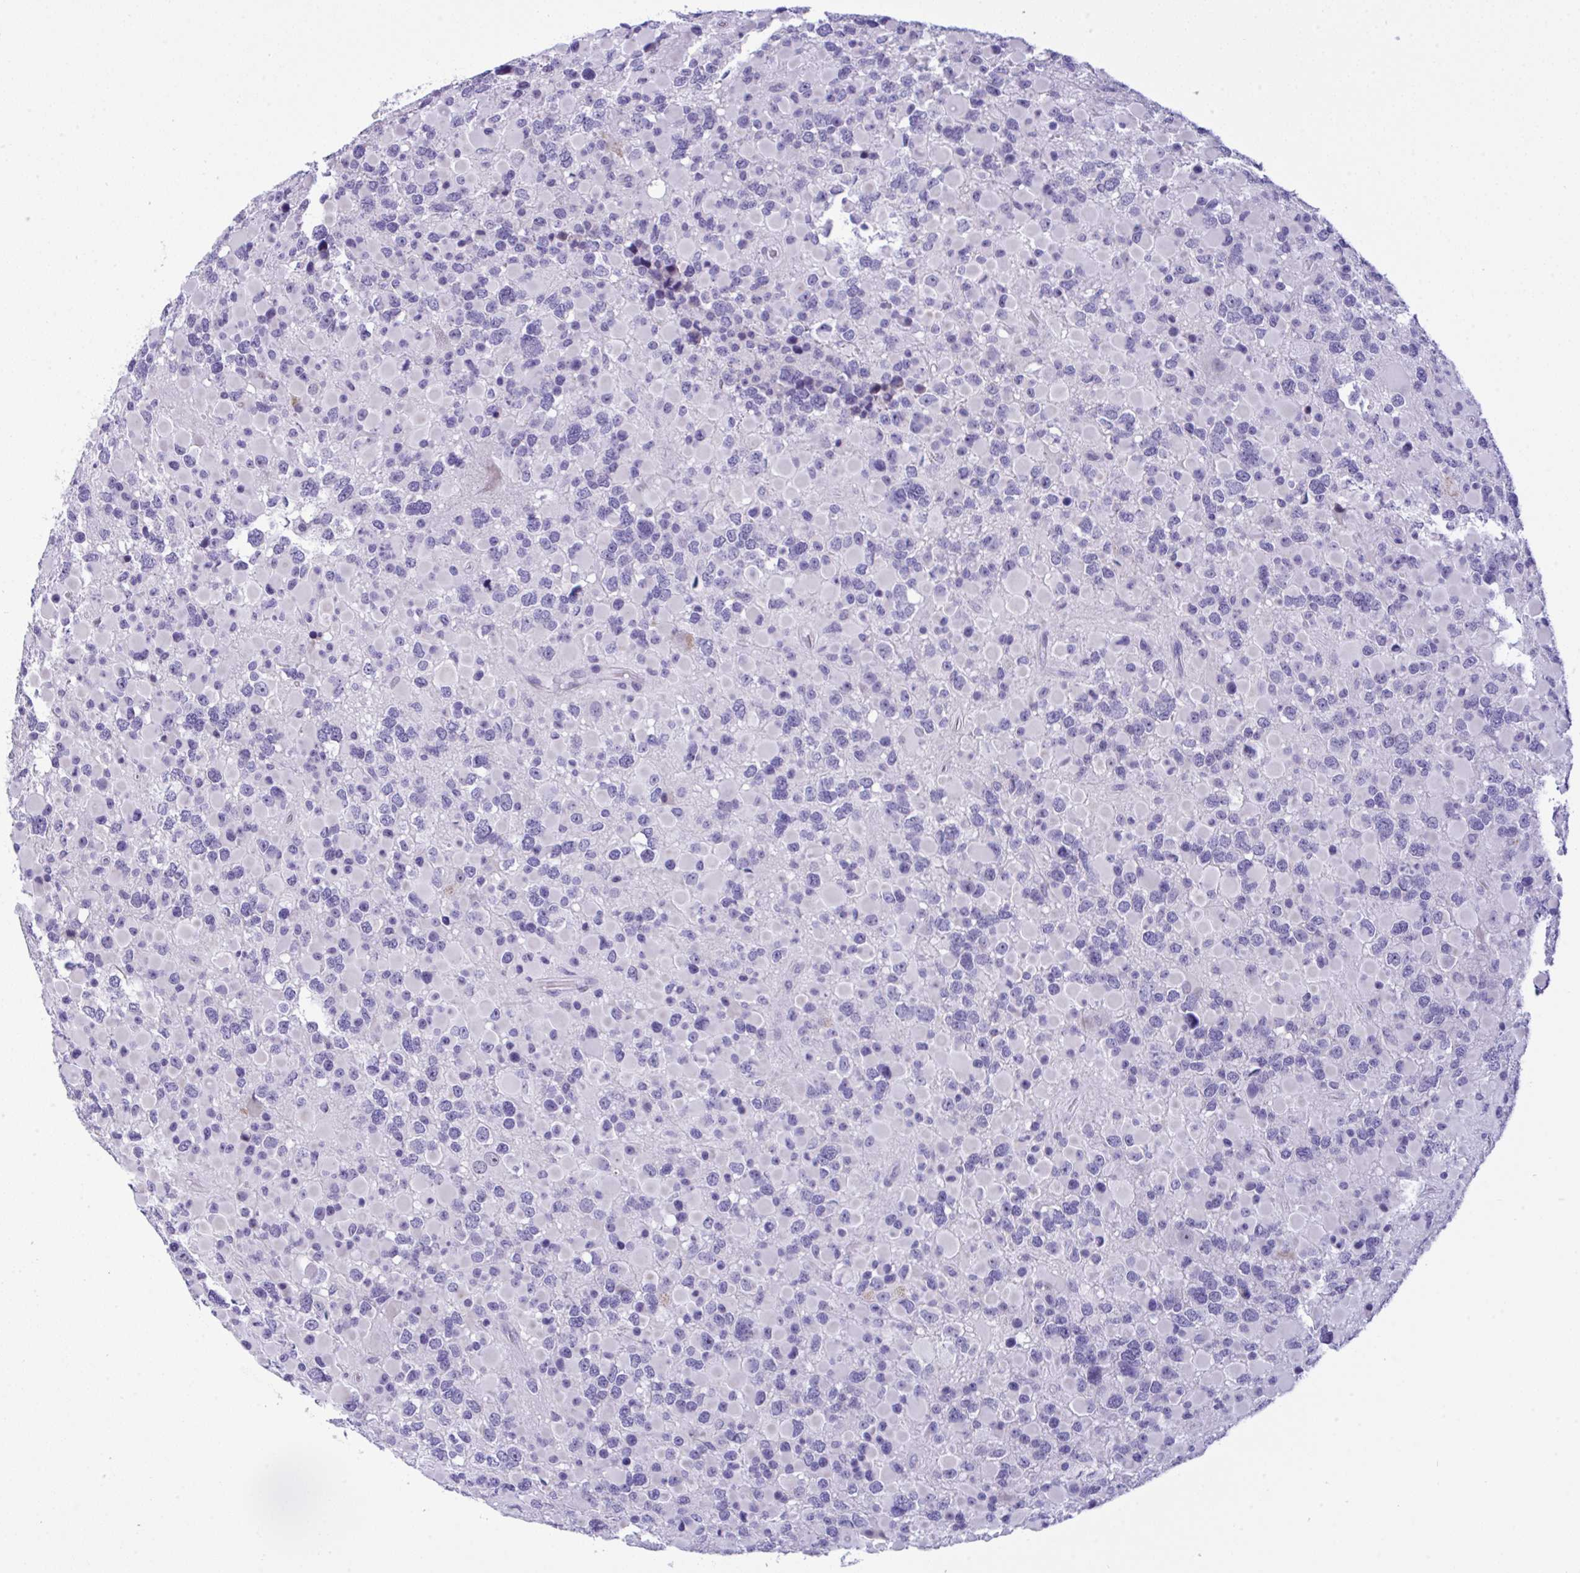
{"staining": {"intensity": "negative", "quantity": "none", "location": "none"}, "tissue": "glioma", "cell_type": "Tumor cells", "image_type": "cancer", "snomed": [{"axis": "morphology", "description": "Glioma, malignant, High grade"}, {"axis": "topography", "description": "Brain"}], "caption": "The micrograph shows no staining of tumor cells in high-grade glioma (malignant).", "gene": "YBX2", "patient": {"sex": "female", "age": 40}}